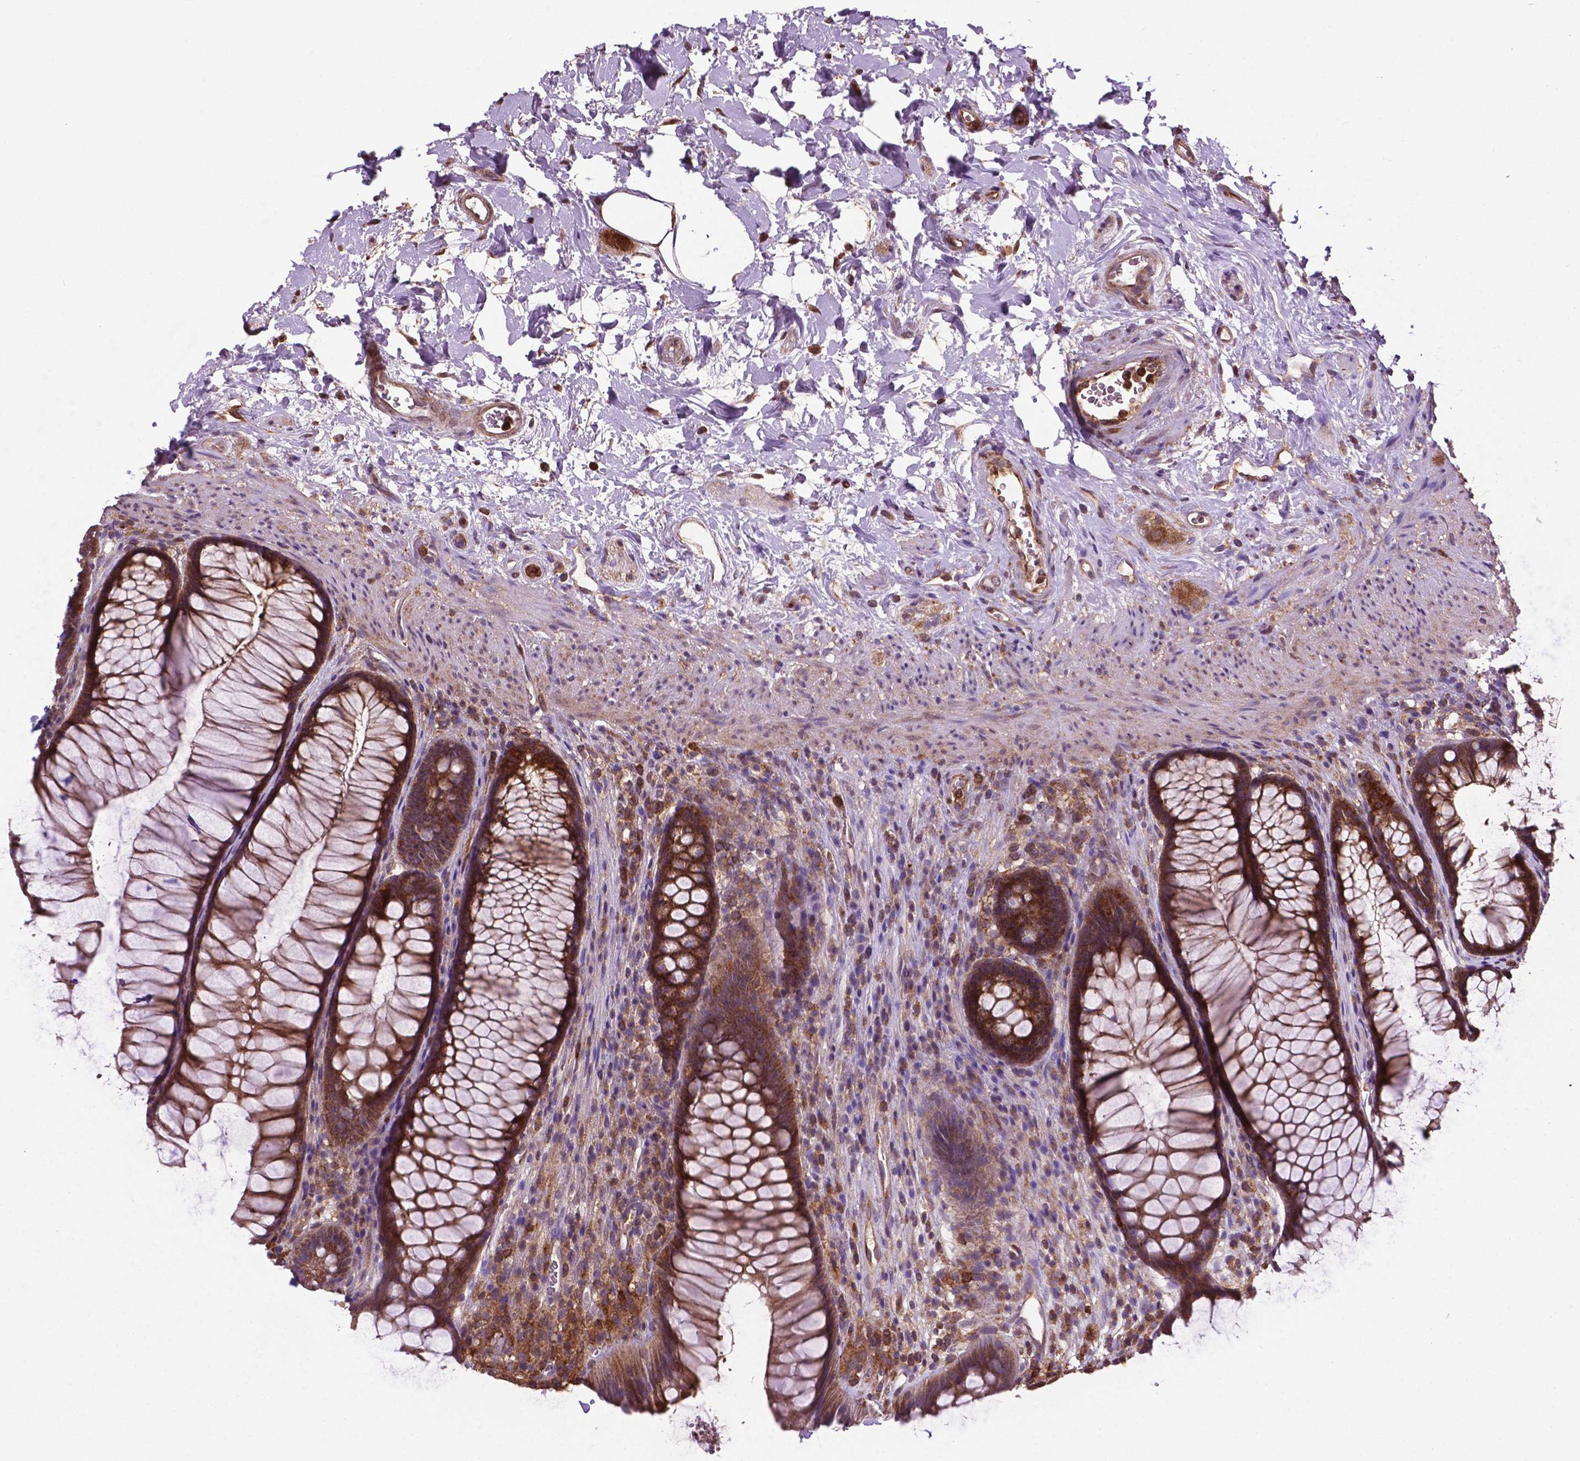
{"staining": {"intensity": "strong", "quantity": ">75%", "location": "cytoplasmic/membranous"}, "tissue": "rectum", "cell_type": "Glandular cells", "image_type": "normal", "snomed": [{"axis": "morphology", "description": "Normal tissue, NOS"}, {"axis": "topography", "description": "Smooth muscle"}, {"axis": "topography", "description": "Rectum"}], "caption": "This photomicrograph displays immunohistochemistry (IHC) staining of unremarkable human rectum, with high strong cytoplasmic/membranous expression in about >75% of glandular cells.", "gene": "SMAD3", "patient": {"sex": "male", "age": 53}}